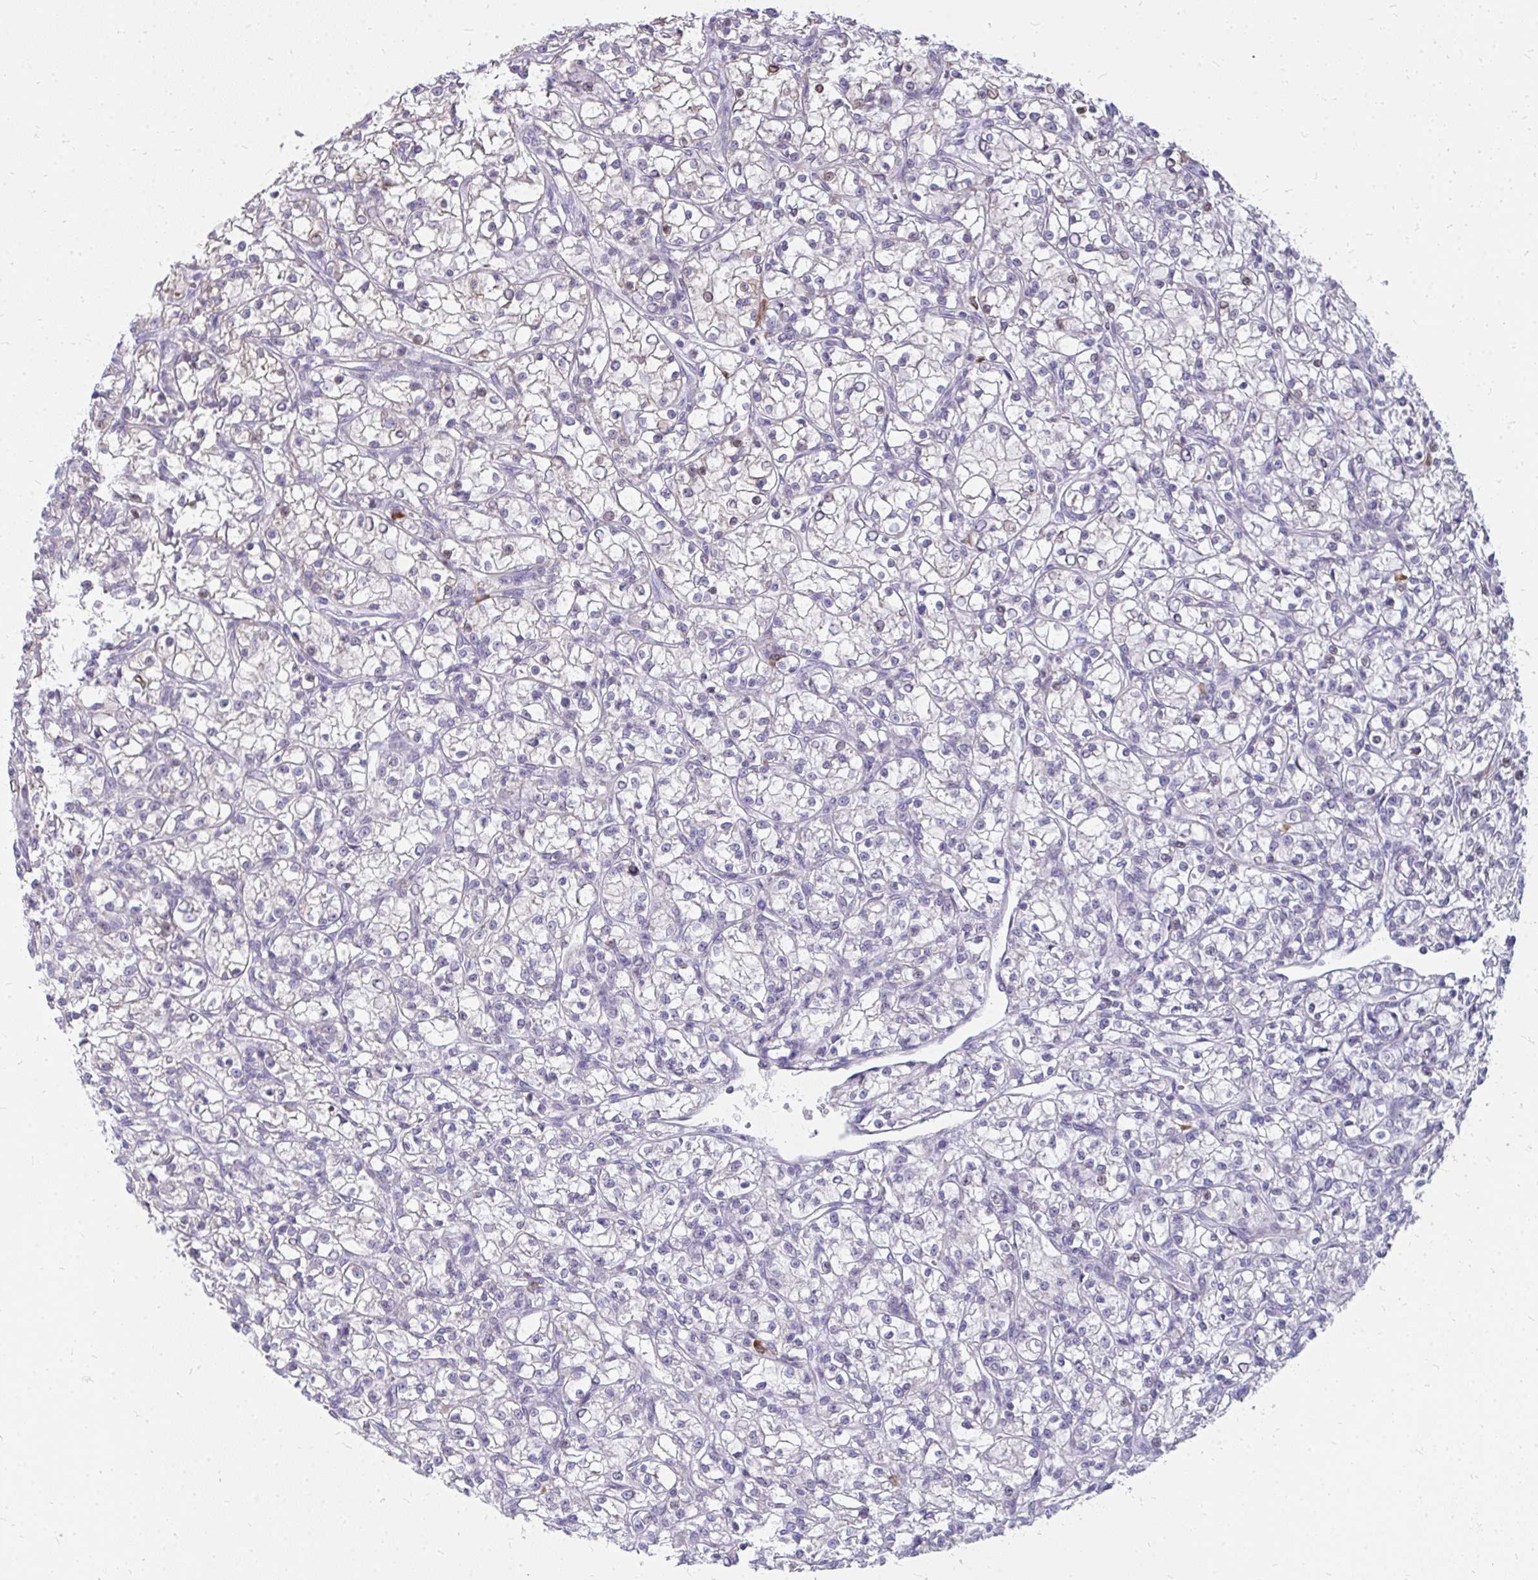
{"staining": {"intensity": "negative", "quantity": "none", "location": "none"}, "tissue": "renal cancer", "cell_type": "Tumor cells", "image_type": "cancer", "snomed": [{"axis": "morphology", "description": "Adenocarcinoma, NOS"}, {"axis": "topography", "description": "Kidney"}], "caption": "DAB immunohistochemical staining of renal adenocarcinoma shows no significant staining in tumor cells.", "gene": "FAM9A", "patient": {"sex": "female", "age": 59}}